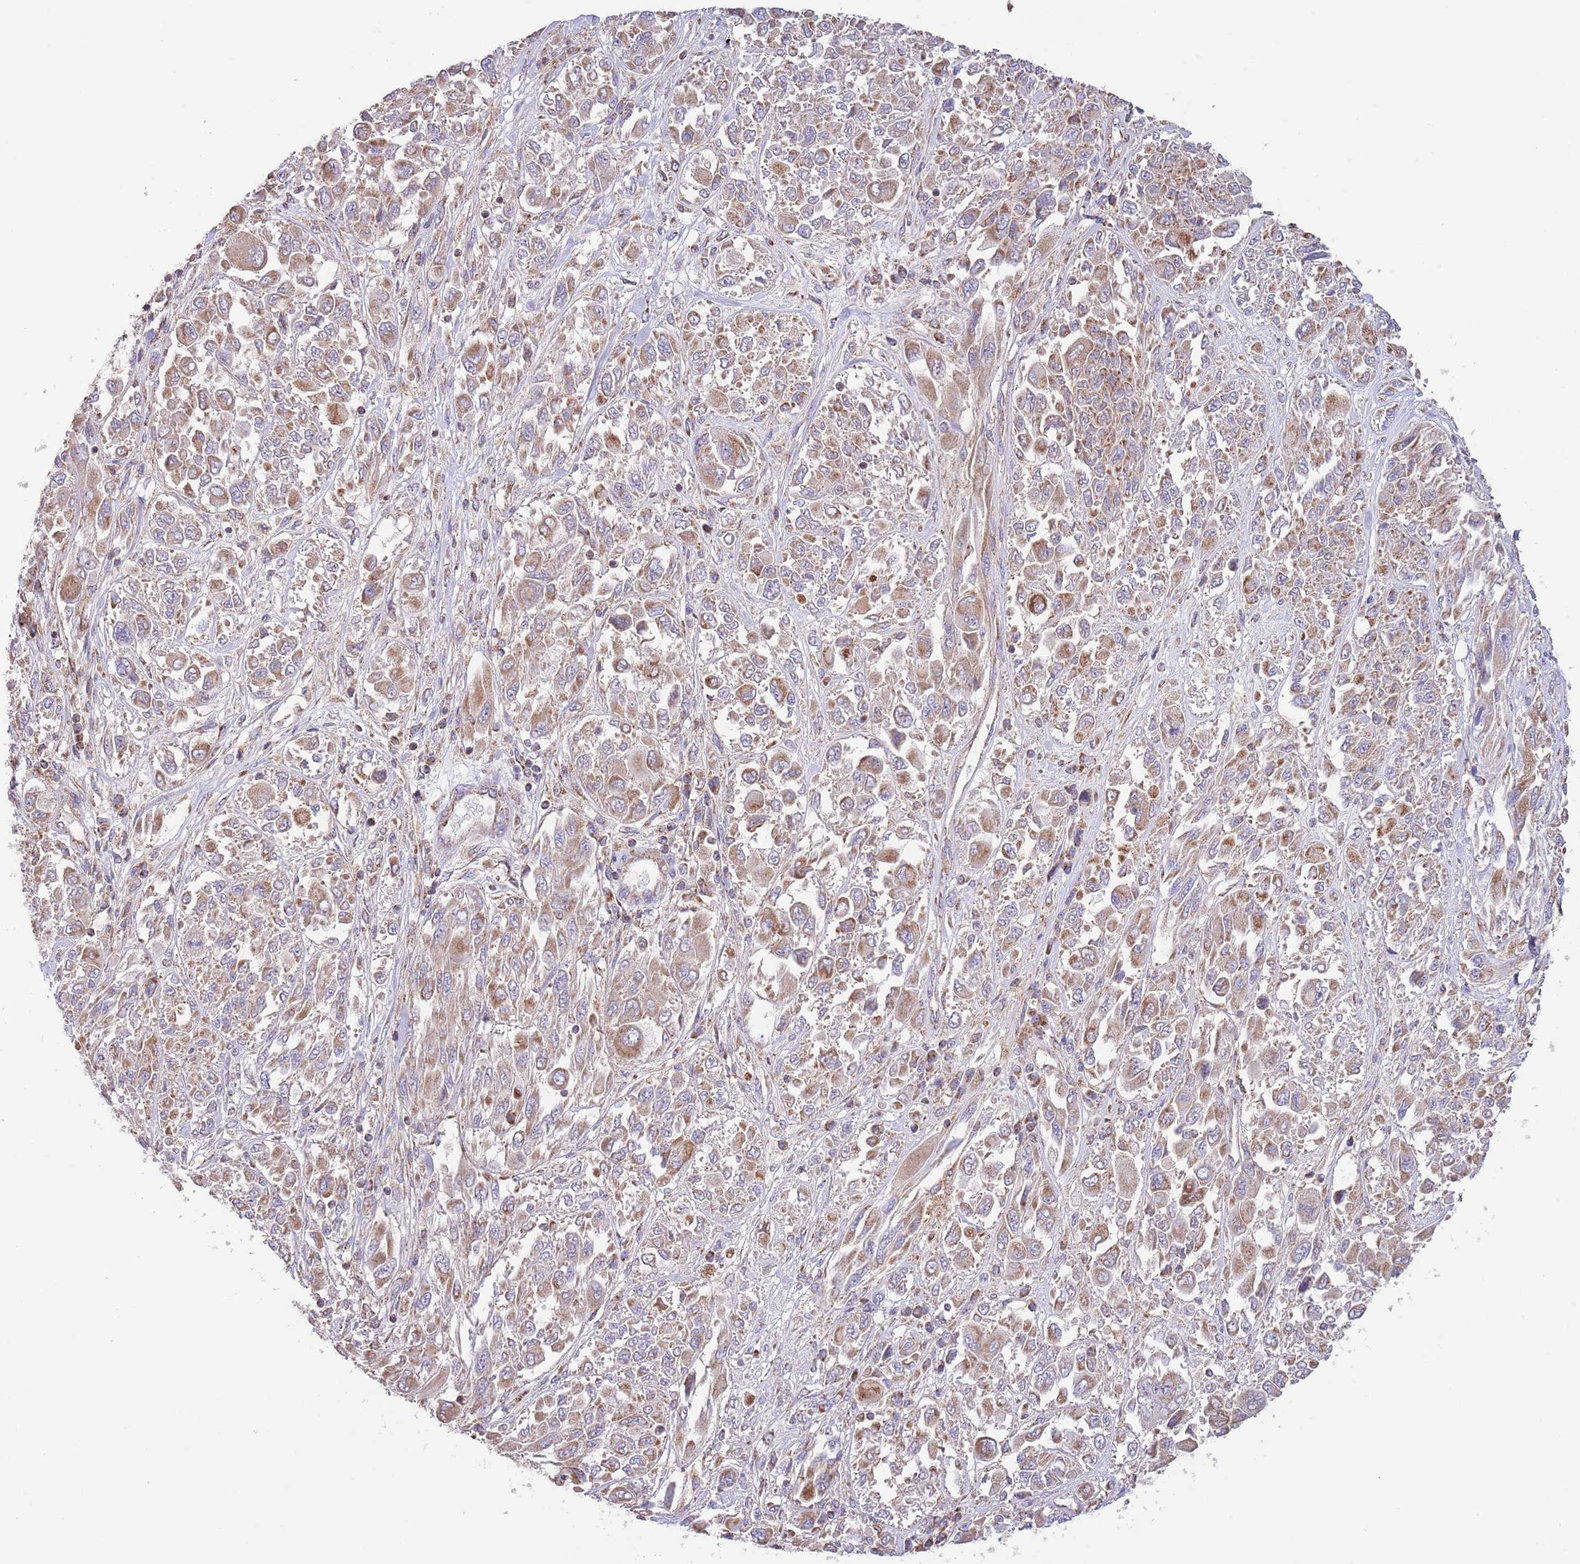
{"staining": {"intensity": "moderate", "quantity": ">75%", "location": "cytoplasmic/membranous"}, "tissue": "melanoma", "cell_type": "Tumor cells", "image_type": "cancer", "snomed": [{"axis": "morphology", "description": "Malignant melanoma, NOS"}, {"axis": "topography", "description": "Skin"}], "caption": "This is an image of IHC staining of malignant melanoma, which shows moderate positivity in the cytoplasmic/membranous of tumor cells.", "gene": "DNAJA3", "patient": {"sex": "female", "age": 91}}